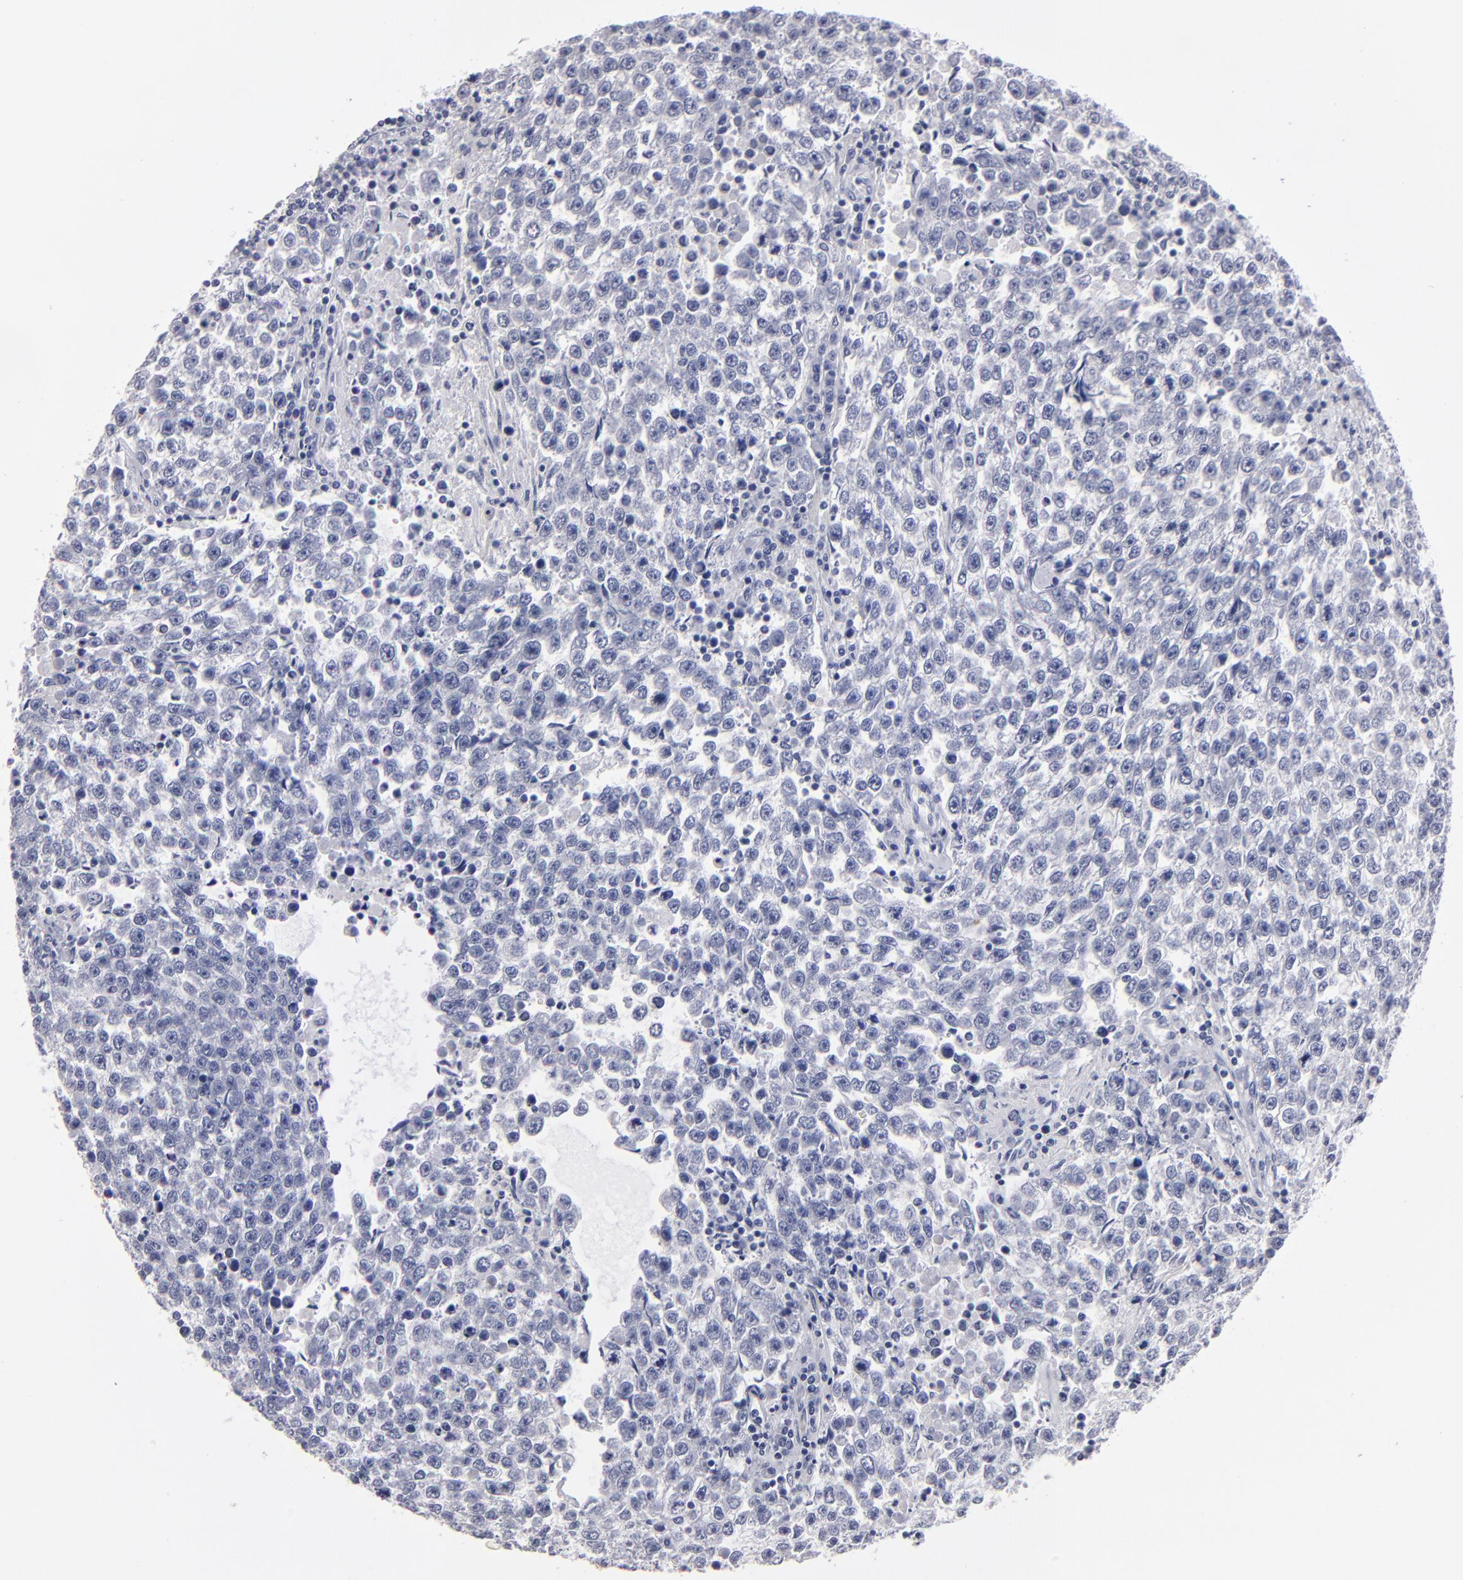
{"staining": {"intensity": "negative", "quantity": "none", "location": "none"}, "tissue": "testis cancer", "cell_type": "Tumor cells", "image_type": "cancer", "snomed": [{"axis": "morphology", "description": "Seminoma, NOS"}, {"axis": "topography", "description": "Testis"}], "caption": "IHC image of seminoma (testis) stained for a protein (brown), which reveals no expression in tumor cells. Nuclei are stained in blue.", "gene": "FABP4", "patient": {"sex": "male", "age": 36}}